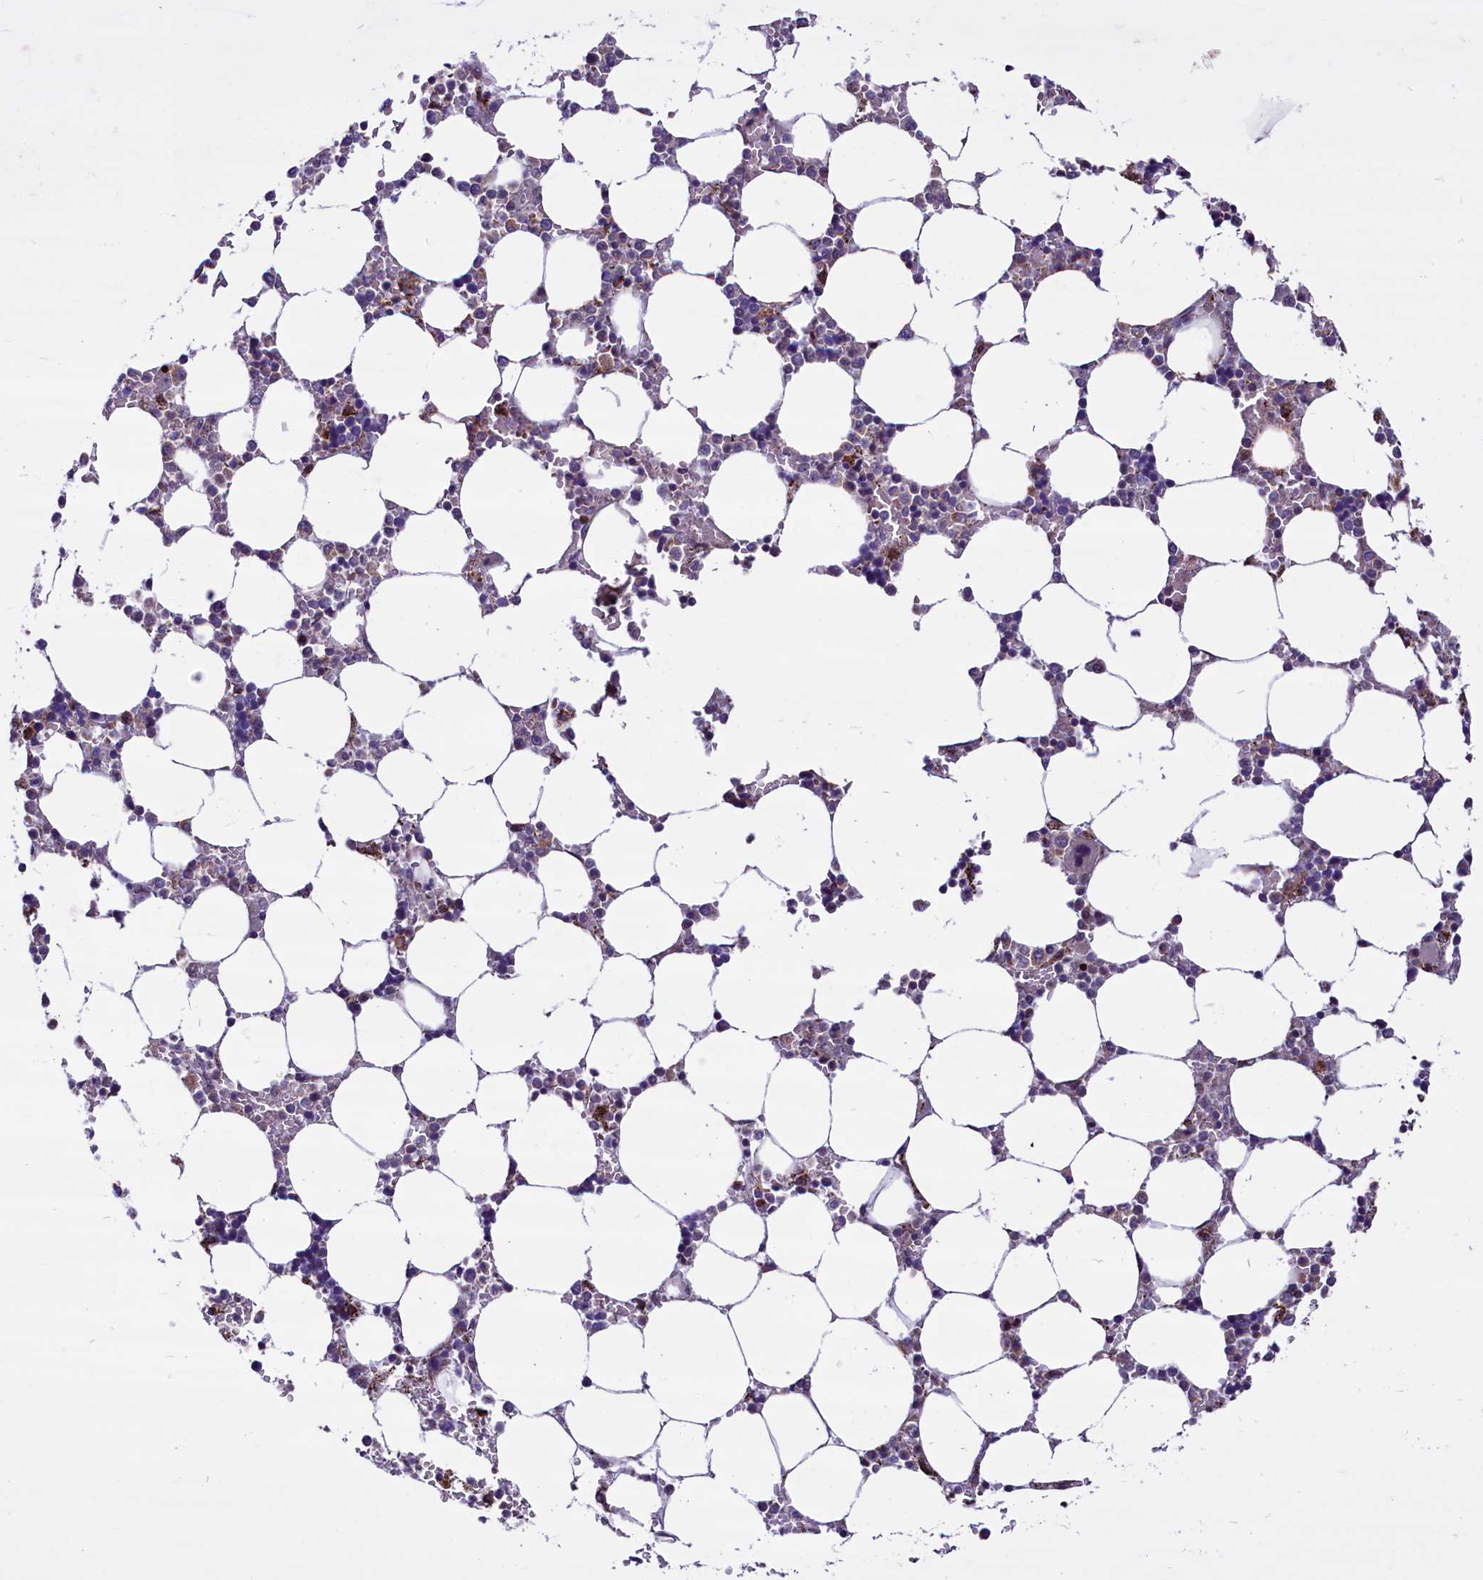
{"staining": {"intensity": "strong", "quantity": "<25%", "location": "cytoplasmic/membranous"}, "tissue": "bone marrow", "cell_type": "Hematopoietic cells", "image_type": "normal", "snomed": [{"axis": "morphology", "description": "Normal tissue, NOS"}, {"axis": "topography", "description": "Bone marrow"}], "caption": "Strong cytoplasmic/membranous protein expression is identified in approximately <25% of hematopoietic cells in bone marrow. (IHC, brightfield microscopy, high magnification).", "gene": "MIEF2", "patient": {"sex": "male", "age": 64}}